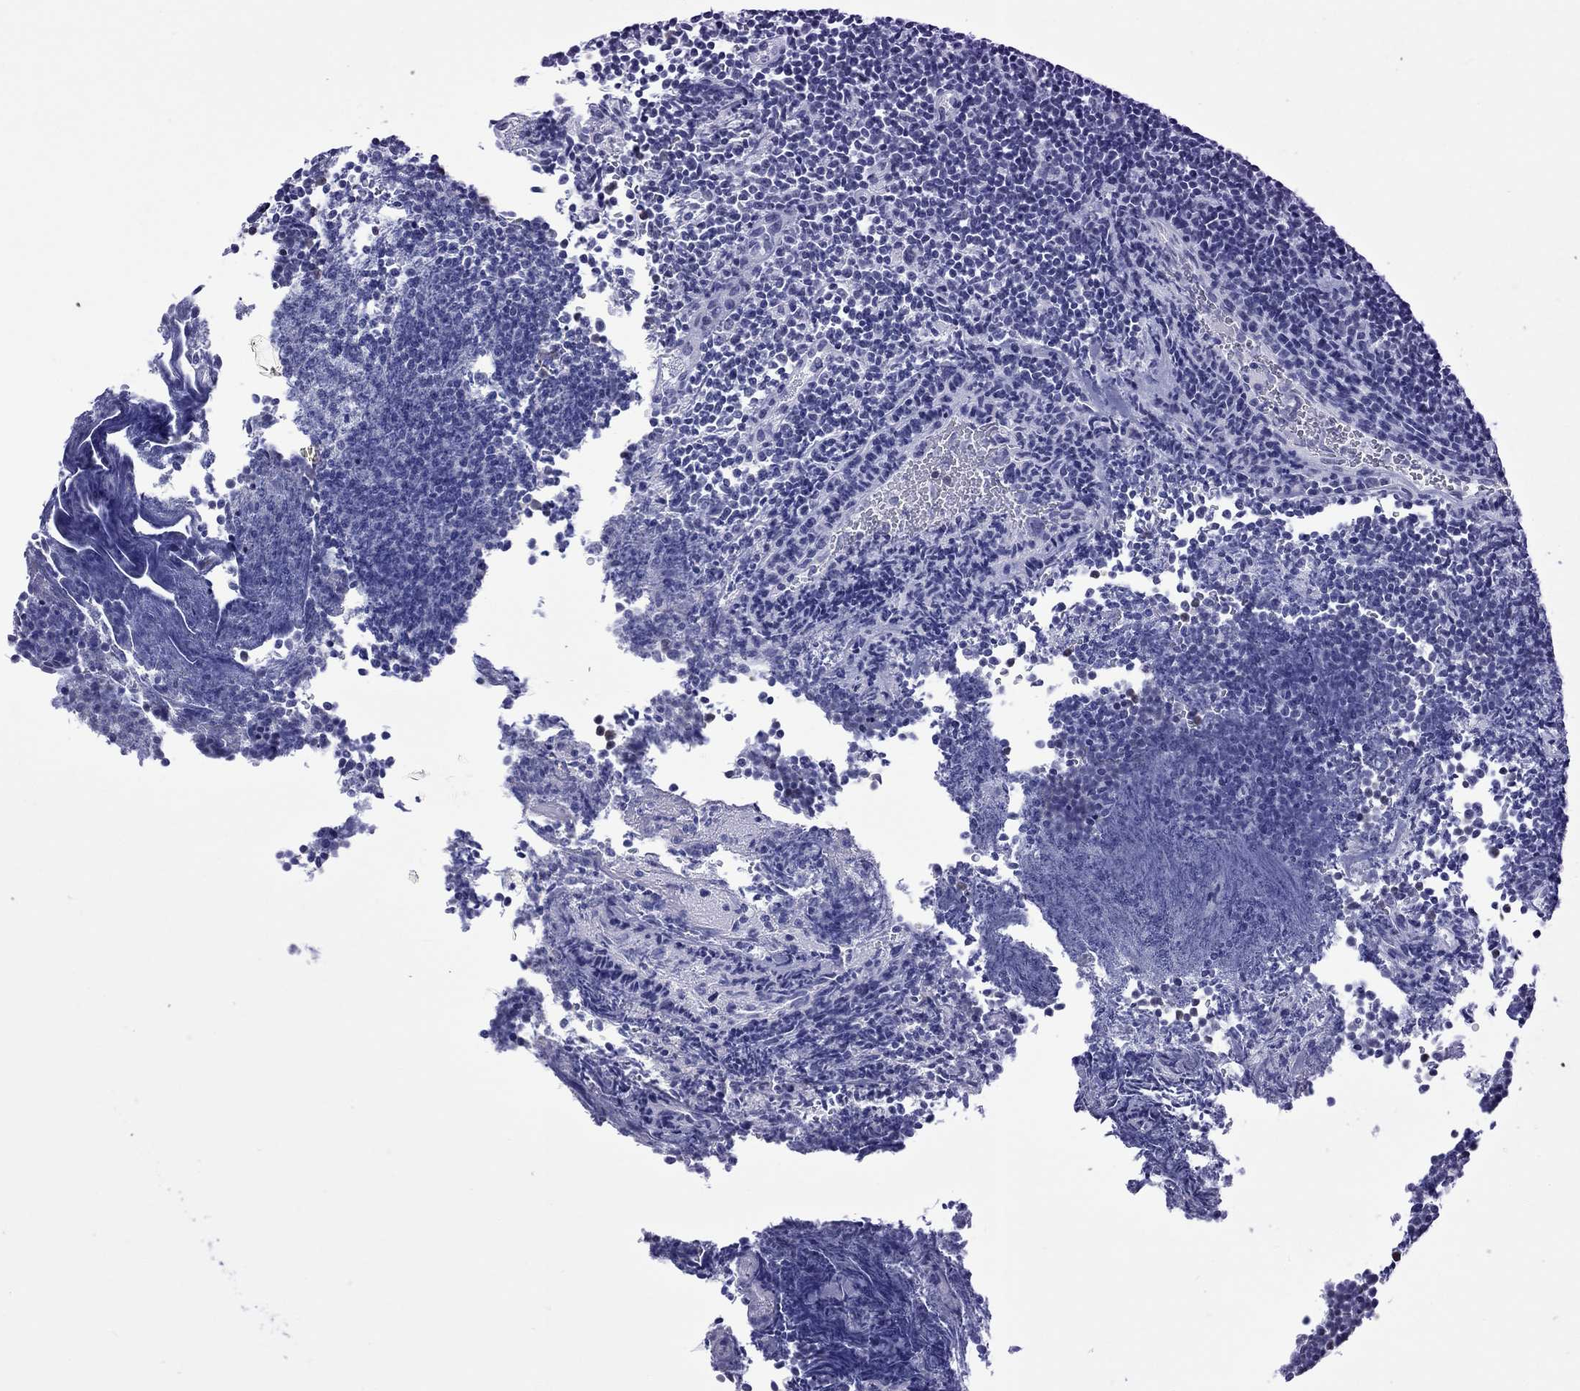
{"staining": {"intensity": "negative", "quantity": "none", "location": "none"}, "tissue": "lymphoma", "cell_type": "Tumor cells", "image_type": "cancer", "snomed": [{"axis": "morphology", "description": "Malignant lymphoma, non-Hodgkin's type, Low grade"}, {"axis": "topography", "description": "Brain"}], "caption": "Lymphoma stained for a protein using IHC displays no expression tumor cells.", "gene": "PPP1R3A", "patient": {"sex": "female", "age": 66}}